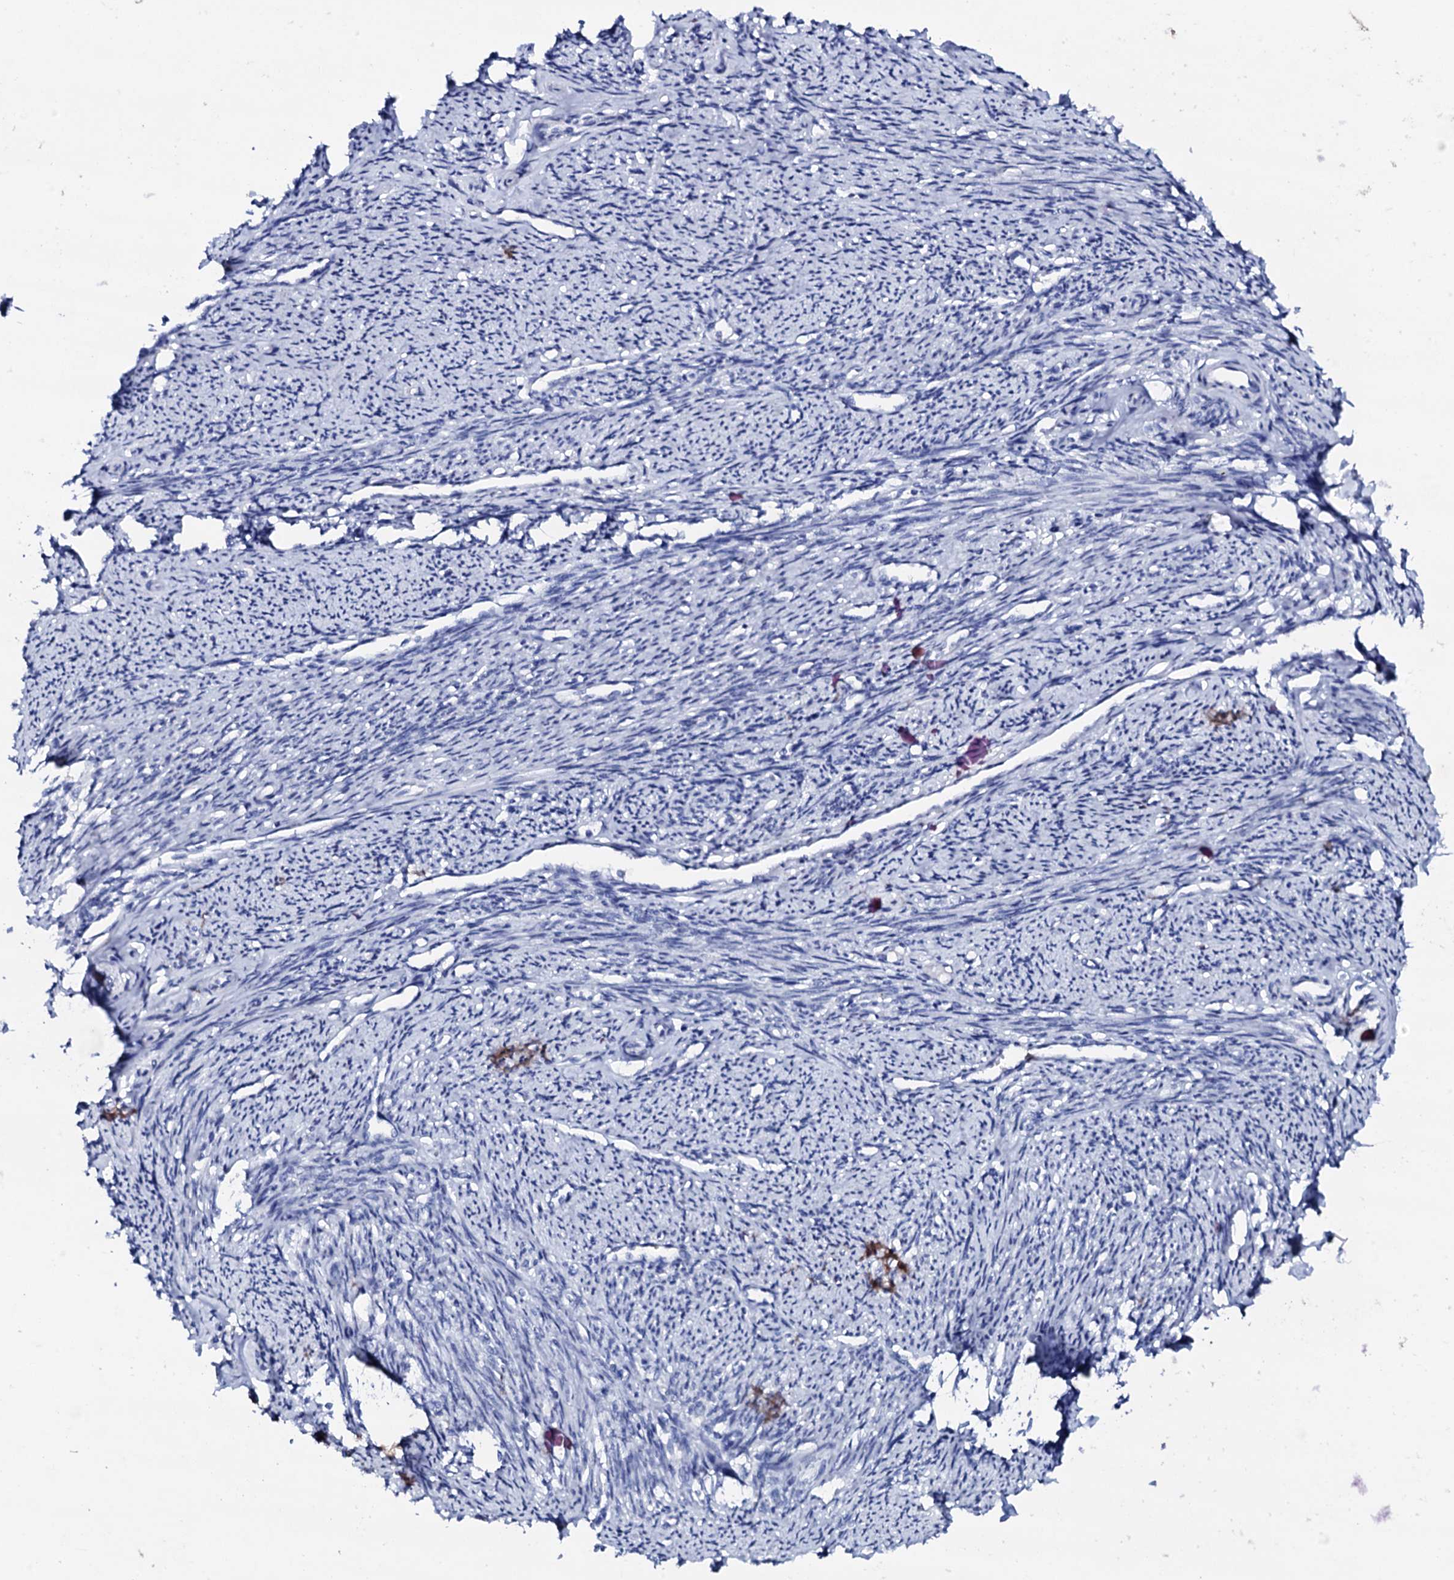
{"staining": {"intensity": "negative", "quantity": "none", "location": "none"}, "tissue": "smooth muscle", "cell_type": "Smooth muscle cells", "image_type": "normal", "snomed": [{"axis": "morphology", "description": "Normal tissue, NOS"}, {"axis": "topography", "description": "Smooth muscle"}, {"axis": "topography", "description": "Uterus"}], "caption": "High power microscopy photomicrograph of an immunohistochemistry (IHC) image of benign smooth muscle, revealing no significant staining in smooth muscle cells.", "gene": "FBXL16", "patient": {"sex": "female", "age": 59}}